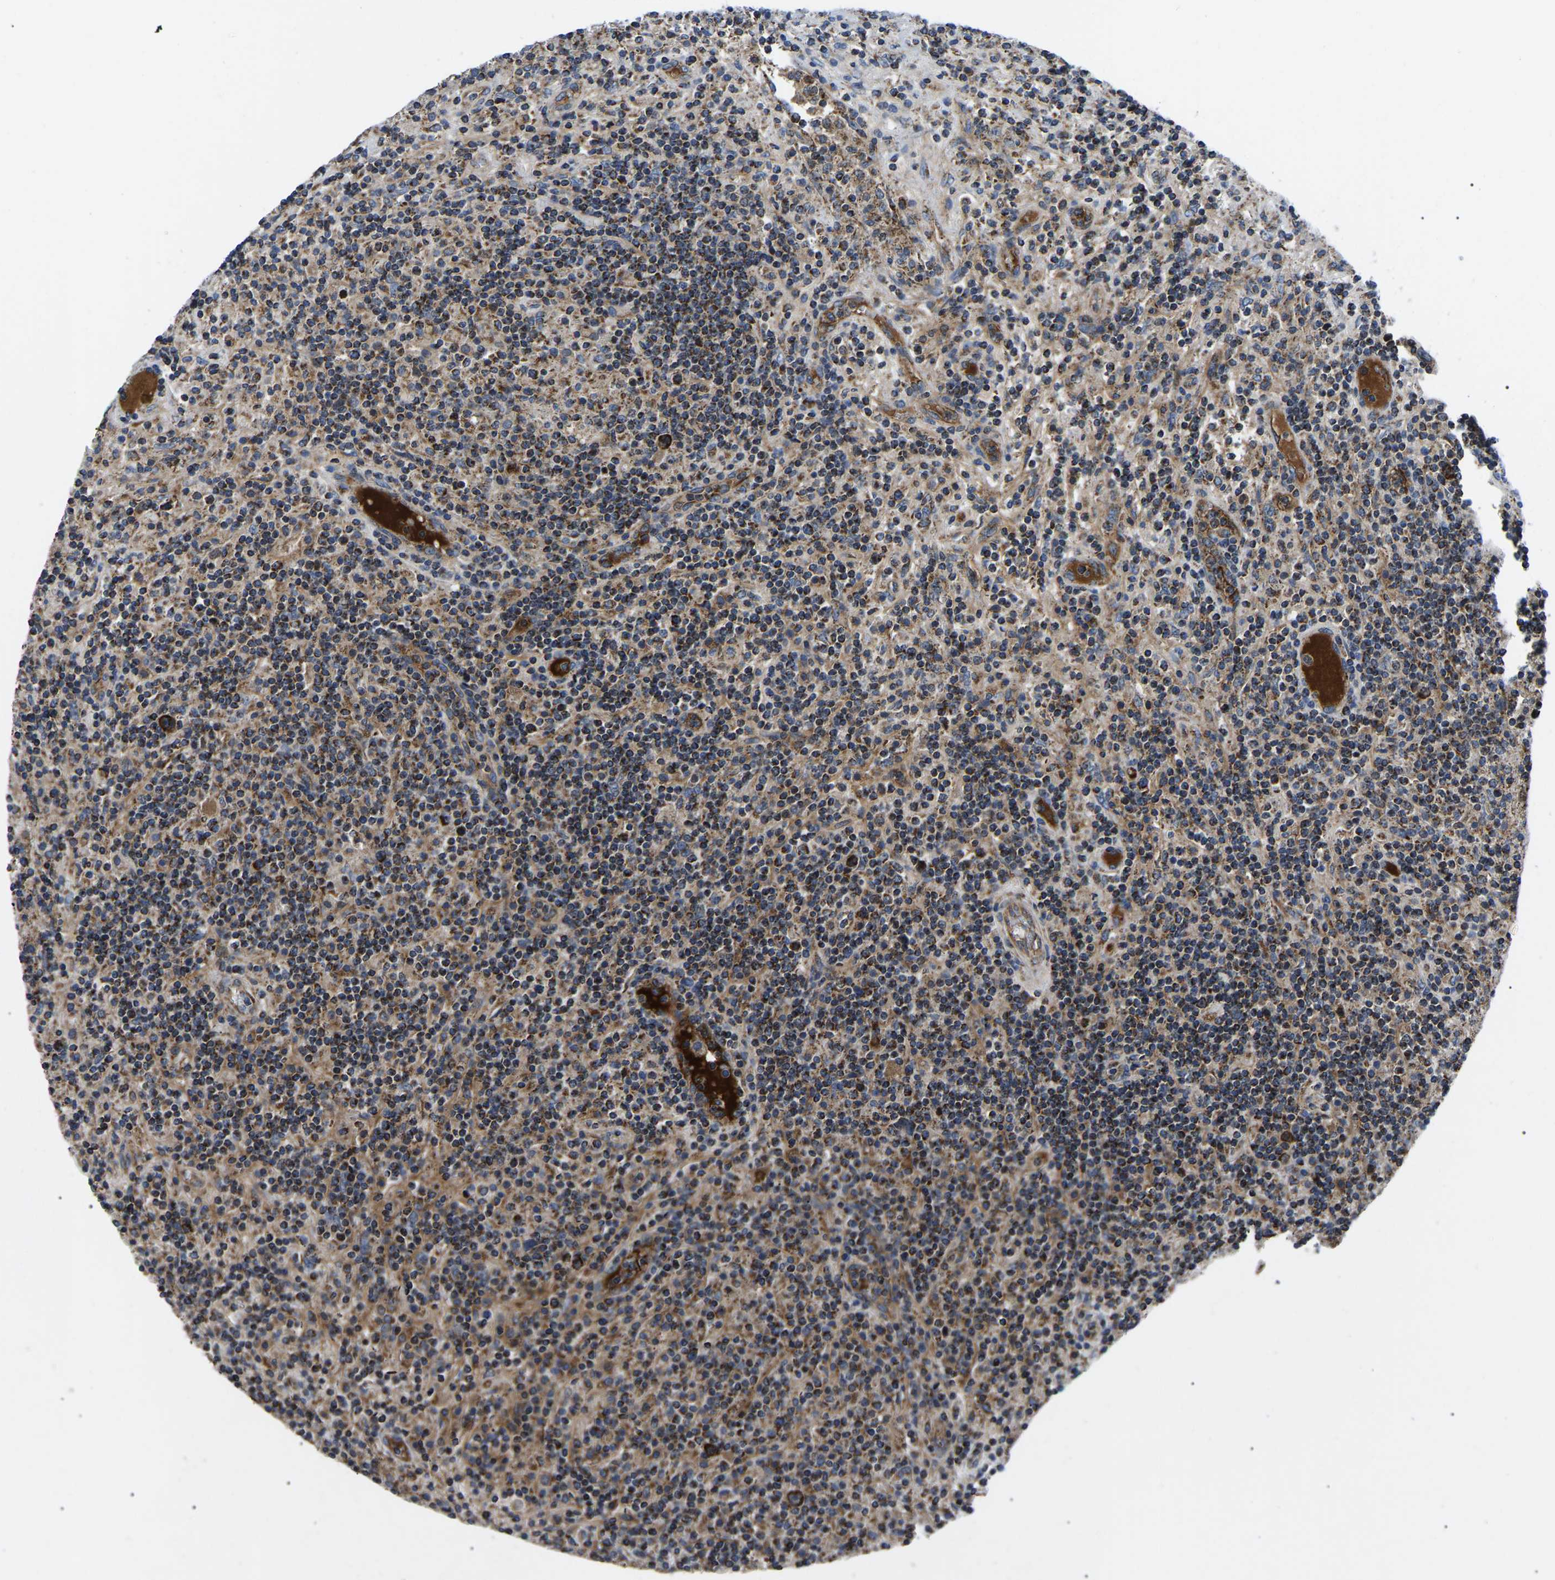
{"staining": {"intensity": "strong", "quantity": ">75%", "location": "cytoplasmic/membranous"}, "tissue": "lymphoma", "cell_type": "Tumor cells", "image_type": "cancer", "snomed": [{"axis": "morphology", "description": "Hodgkin's disease, NOS"}, {"axis": "topography", "description": "Lymph node"}], "caption": "Immunohistochemistry (DAB (3,3'-diaminobenzidine)) staining of human Hodgkin's disease demonstrates strong cytoplasmic/membranous protein expression in approximately >75% of tumor cells.", "gene": "PPM1E", "patient": {"sex": "male", "age": 70}}